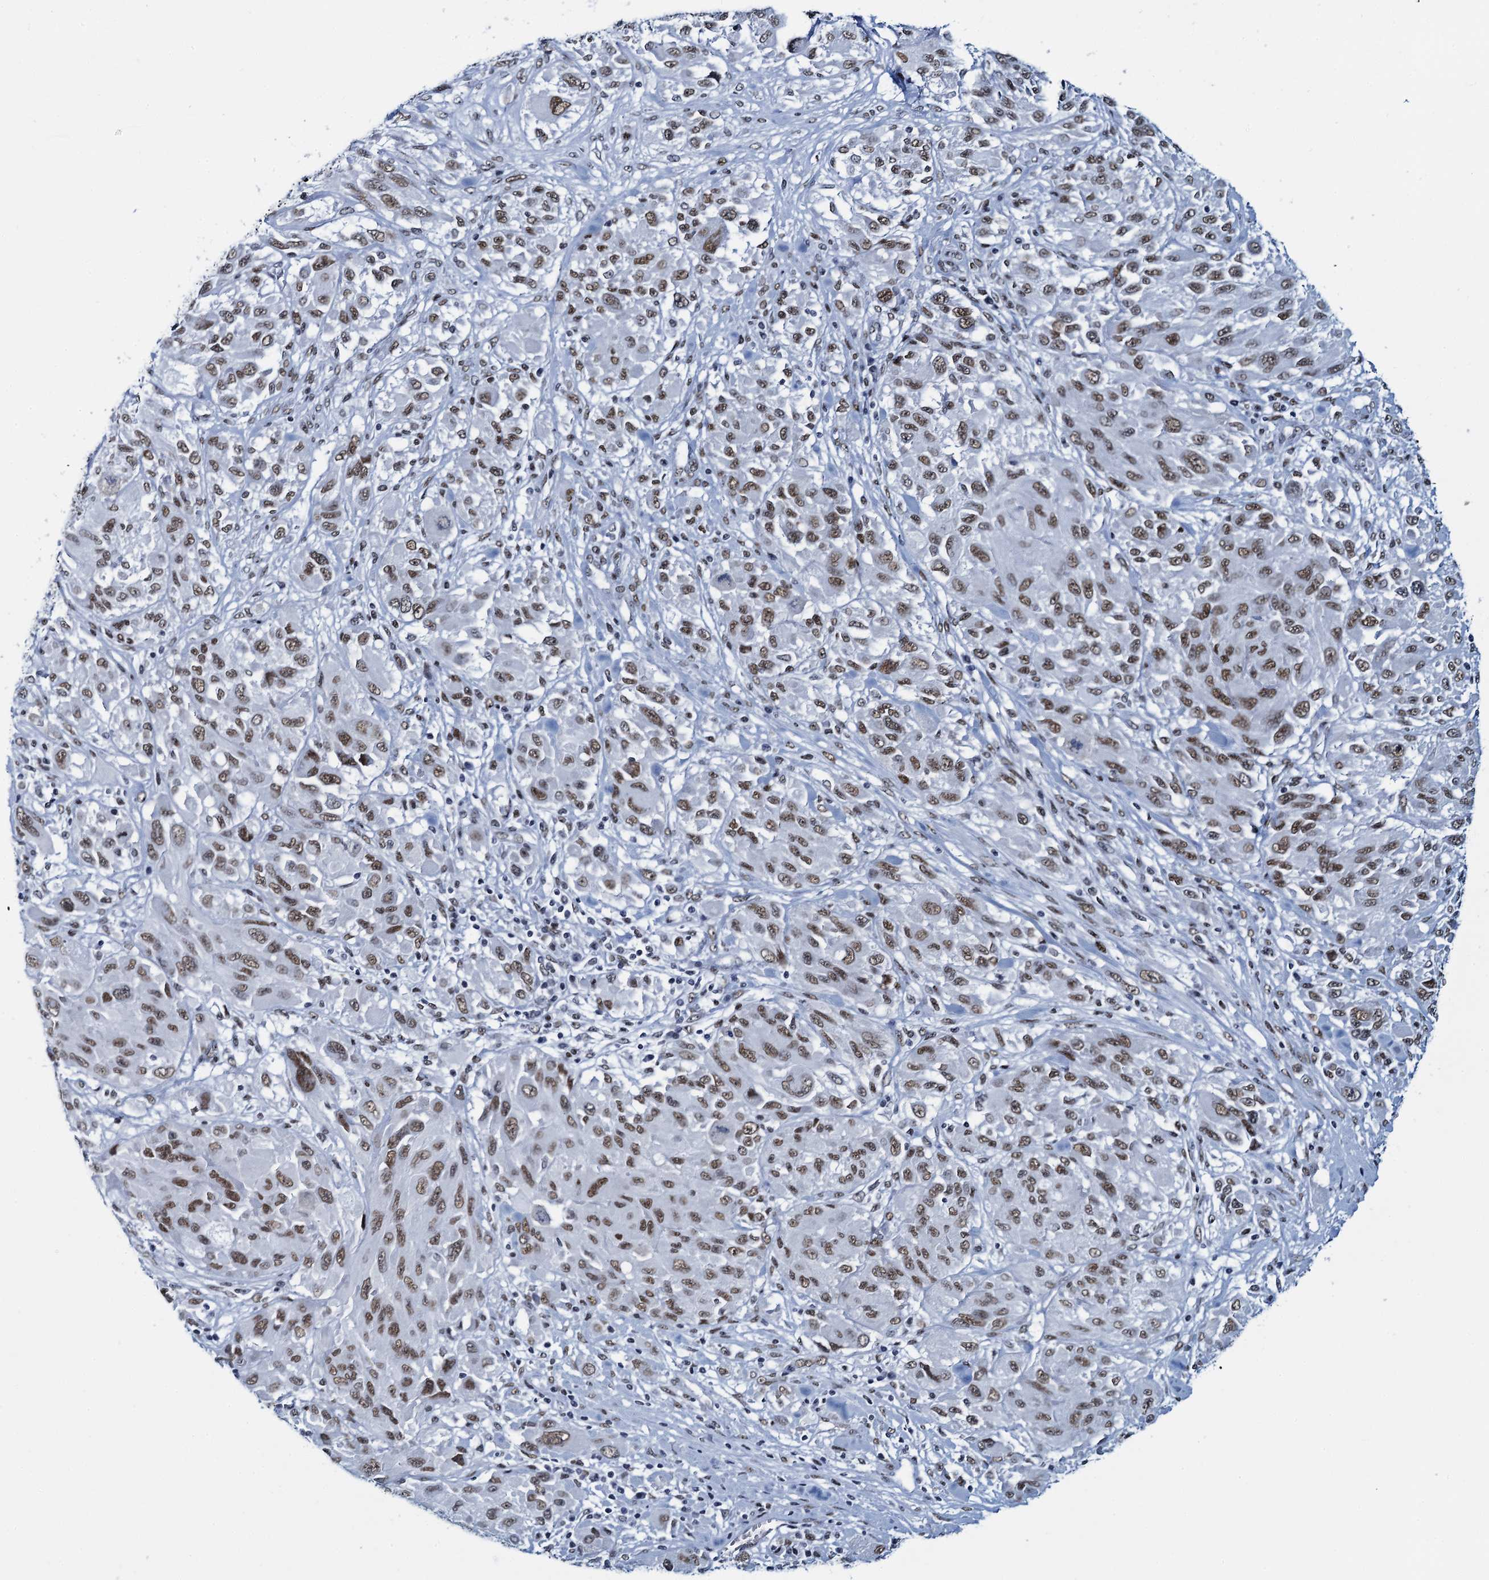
{"staining": {"intensity": "moderate", "quantity": ">75%", "location": "nuclear"}, "tissue": "melanoma", "cell_type": "Tumor cells", "image_type": "cancer", "snomed": [{"axis": "morphology", "description": "Malignant melanoma, NOS"}, {"axis": "topography", "description": "Skin"}], "caption": "Malignant melanoma was stained to show a protein in brown. There is medium levels of moderate nuclear positivity in approximately >75% of tumor cells.", "gene": "HNRNPUL2", "patient": {"sex": "female", "age": 91}}